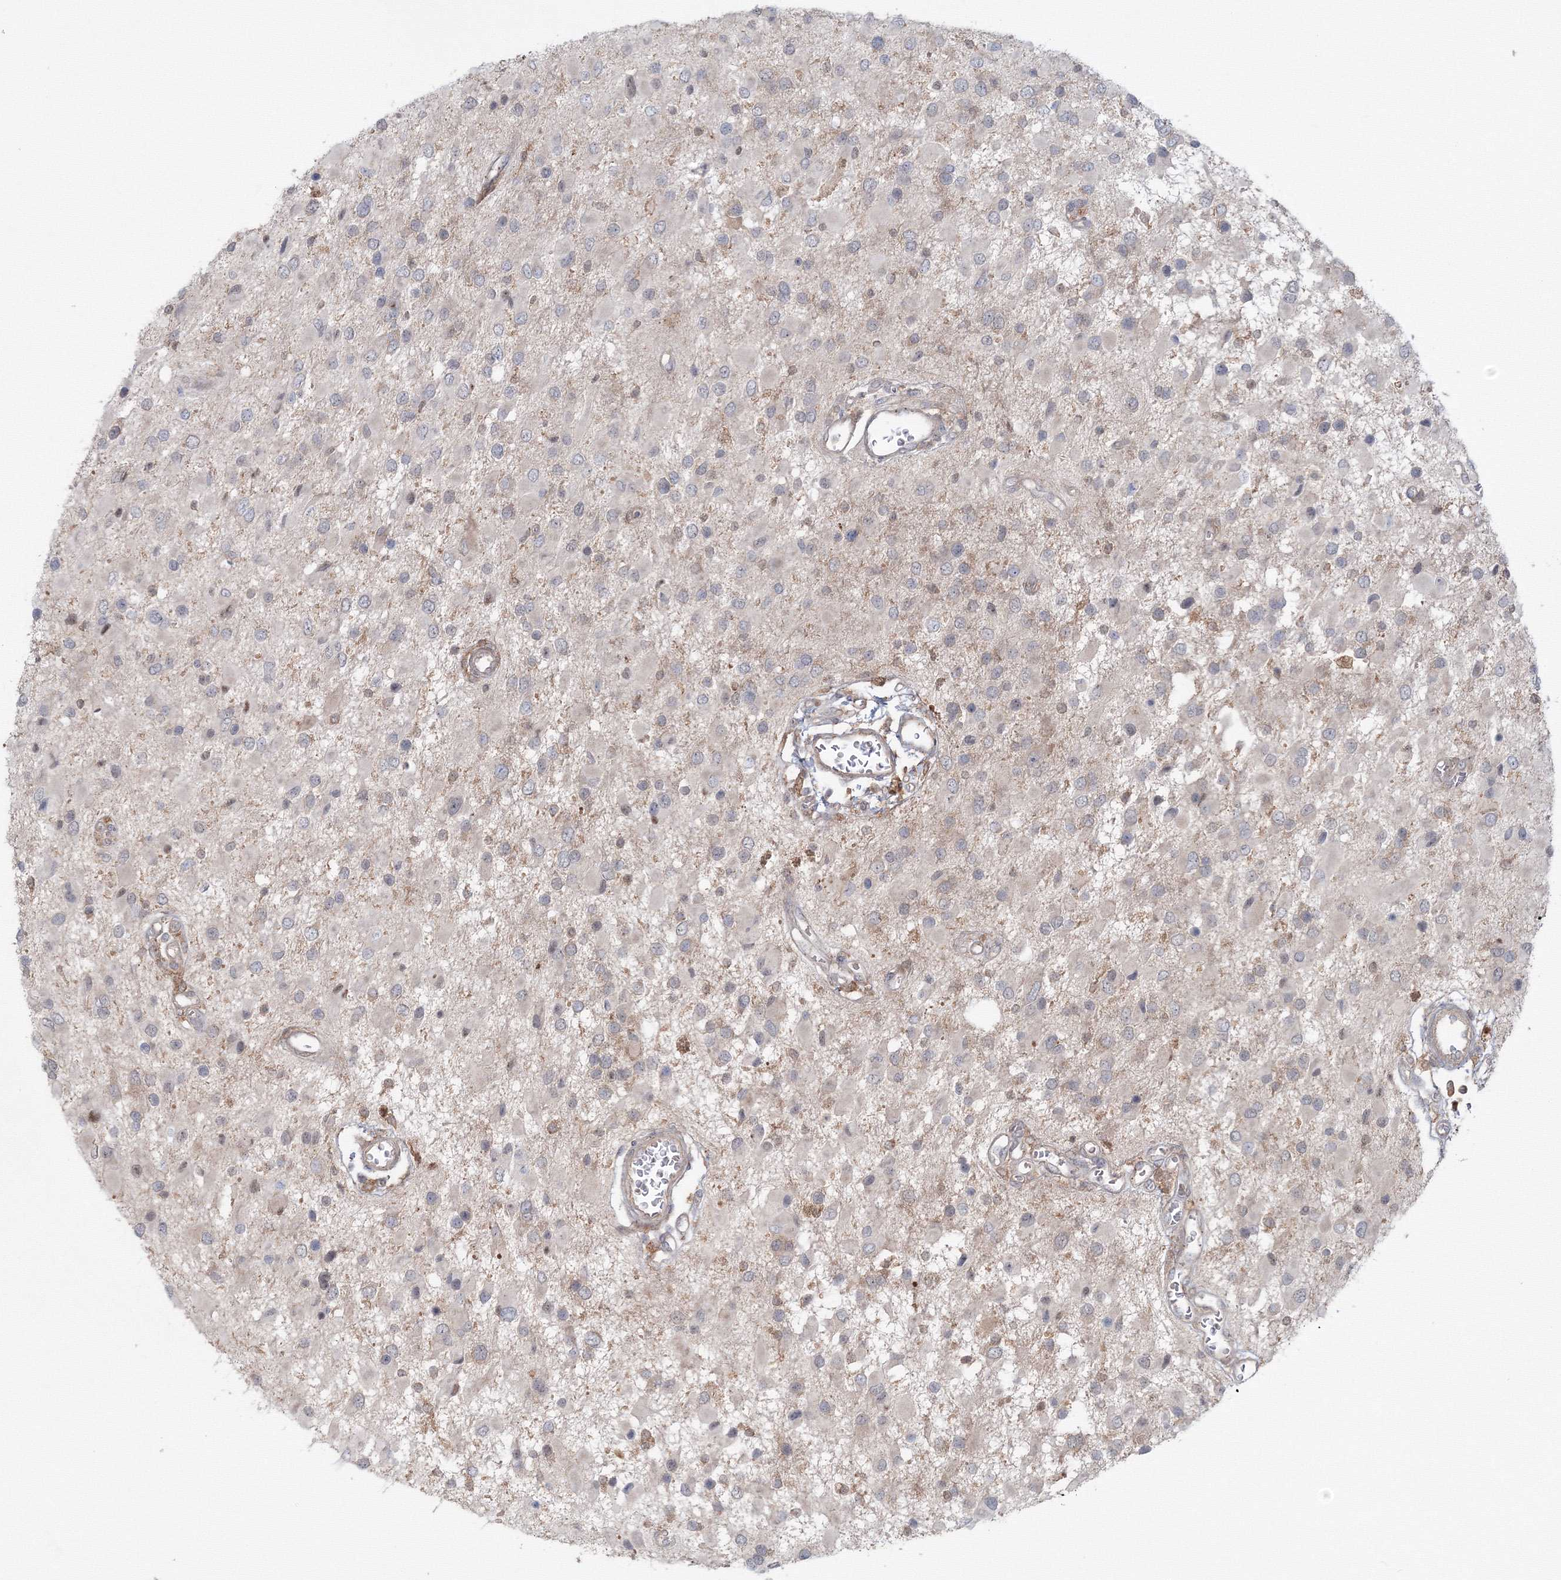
{"staining": {"intensity": "negative", "quantity": "none", "location": "none"}, "tissue": "glioma", "cell_type": "Tumor cells", "image_type": "cancer", "snomed": [{"axis": "morphology", "description": "Glioma, malignant, High grade"}, {"axis": "topography", "description": "Brain"}], "caption": "Immunohistochemistry image of neoplastic tissue: human glioma stained with DAB shows no significant protein expression in tumor cells.", "gene": "MKRN2", "patient": {"sex": "male", "age": 53}}